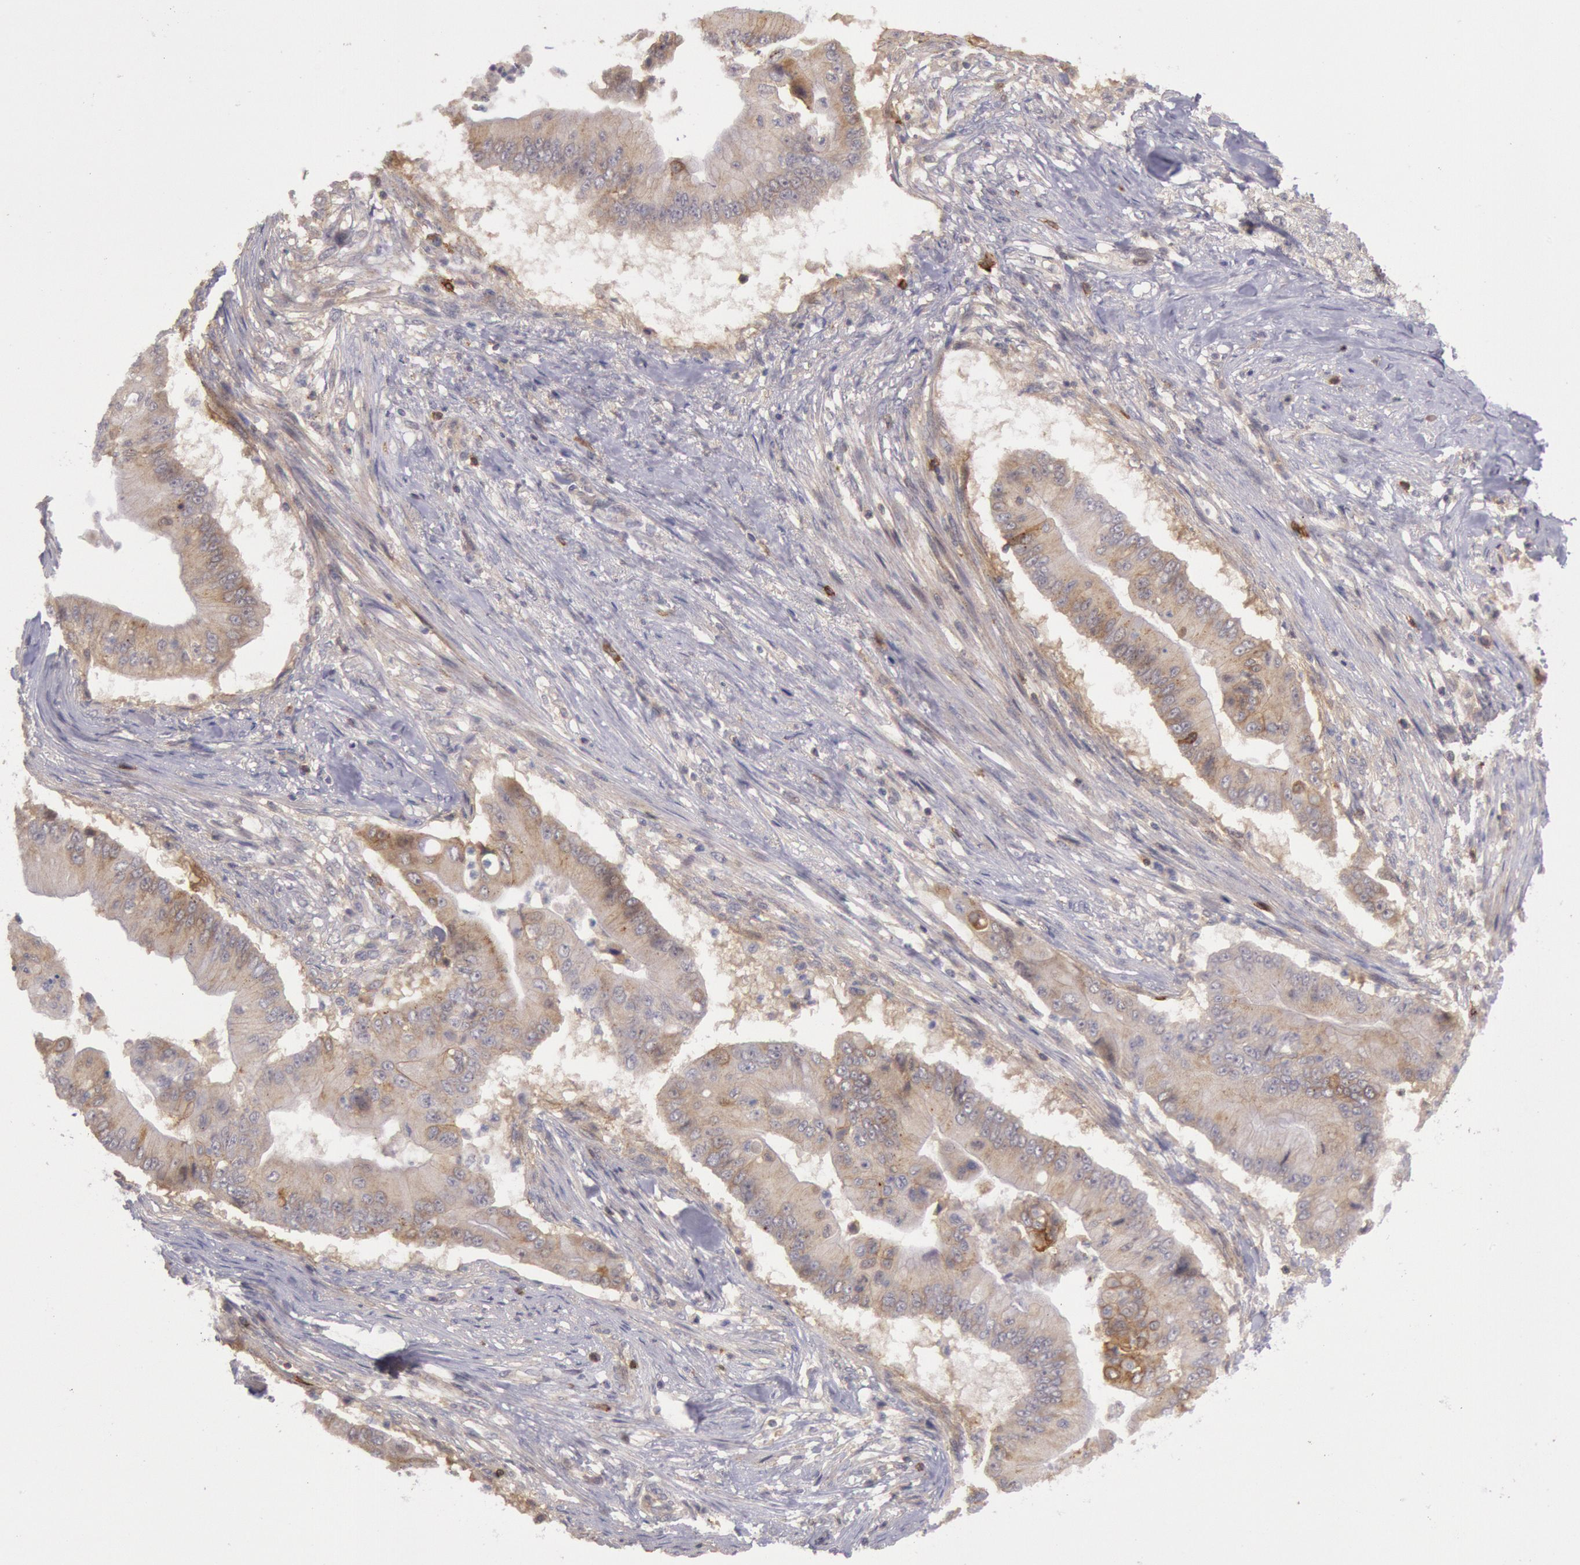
{"staining": {"intensity": "weak", "quantity": ">75%", "location": "cytoplasmic/membranous"}, "tissue": "pancreatic cancer", "cell_type": "Tumor cells", "image_type": "cancer", "snomed": [{"axis": "morphology", "description": "Adenocarcinoma, NOS"}, {"axis": "topography", "description": "Pancreas"}], "caption": "Immunohistochemical staining of human pancreatic adenocarcinoma reveals weak cytoplasmic/membranous protein expression in approximately >75% of tumor cells.", "gene": "TRIB2", "patient": {"sex": "male", "age": 62}}